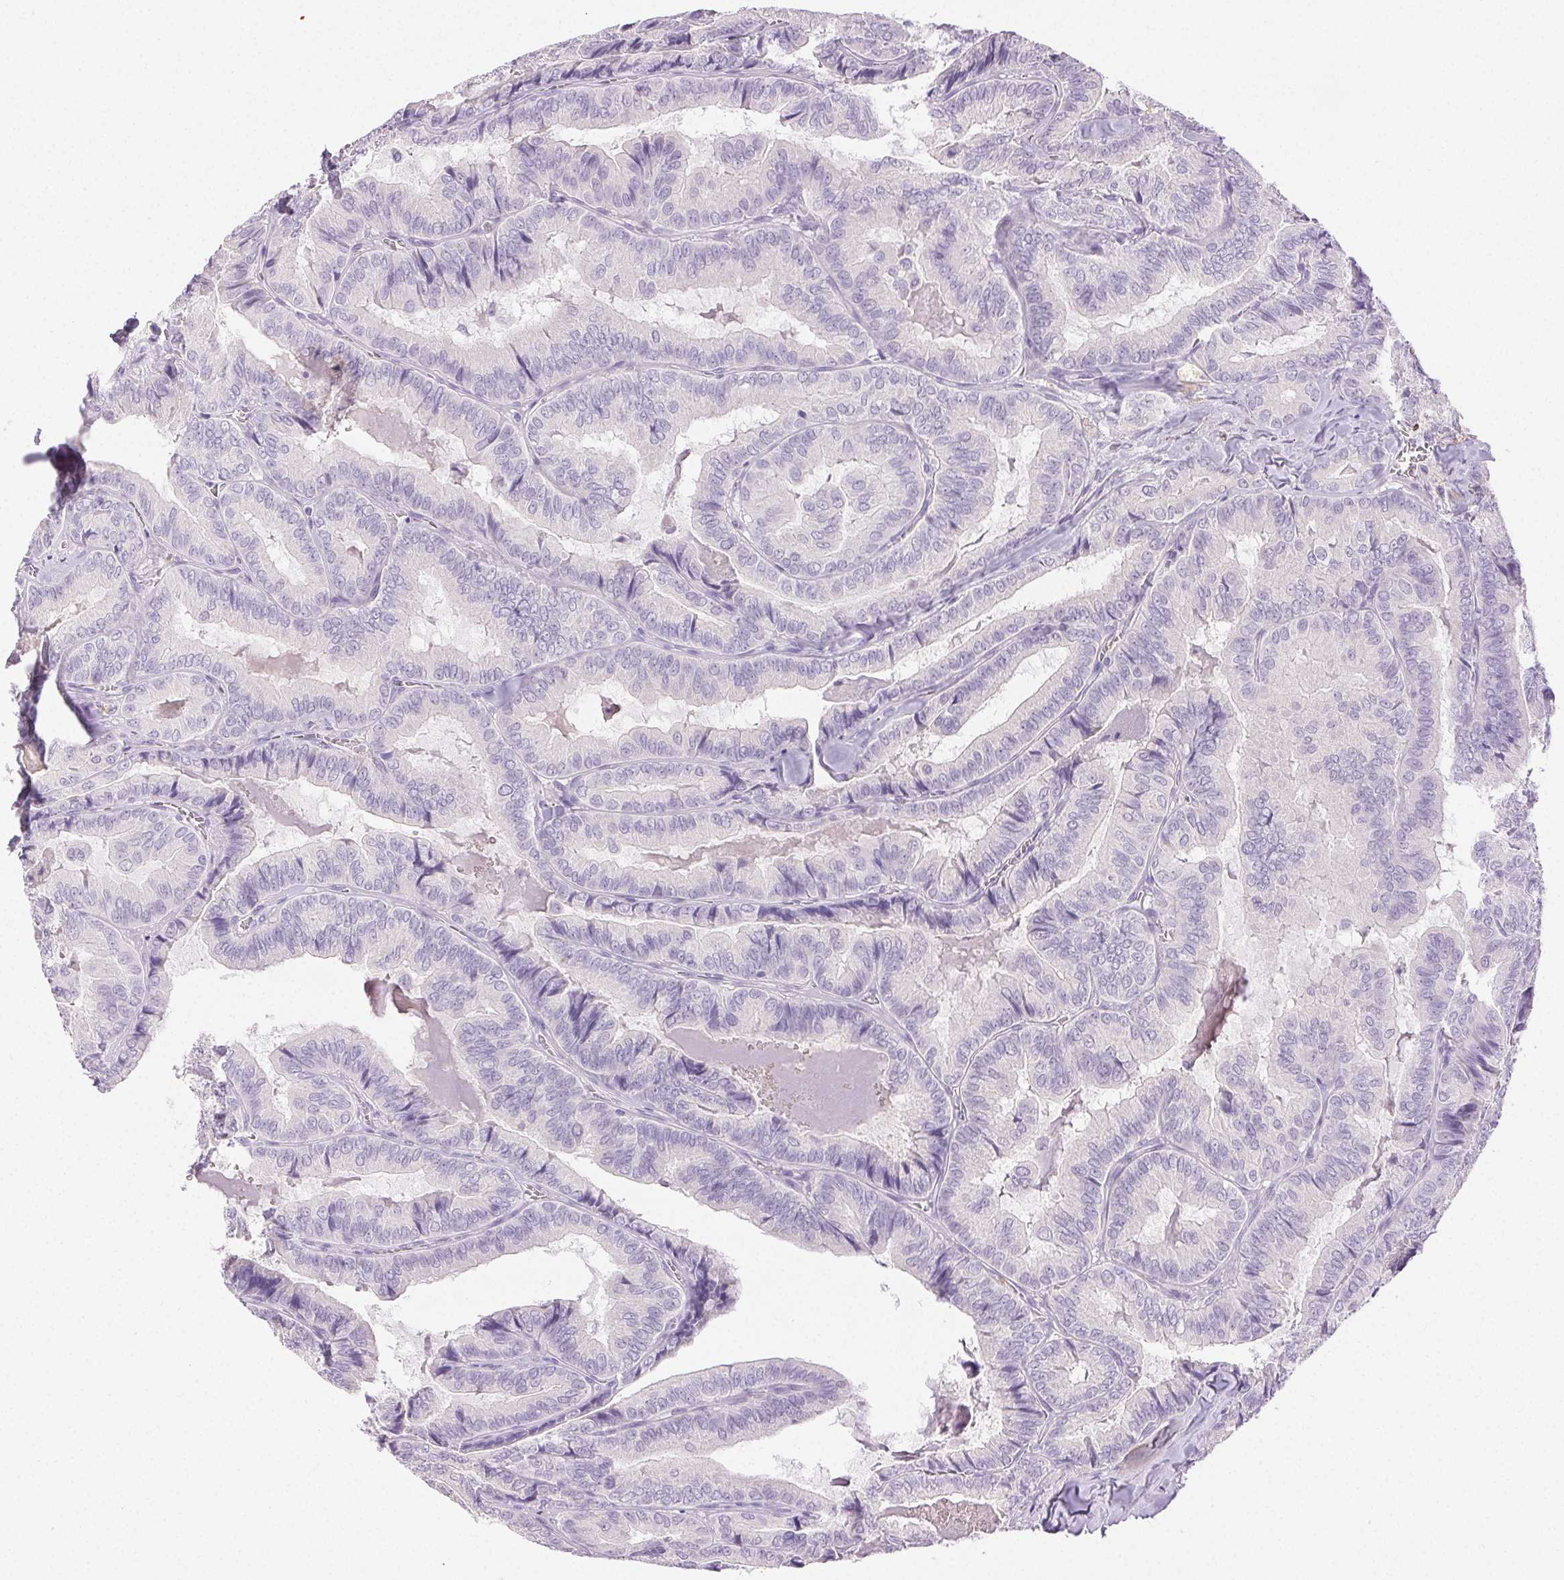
{"staining": {"intensity": "negative", "quantity": "none", "location": "none"}, "tissue": "thyroid cancer", "cell_type": "Tumor cells", "image_type": "cancer", "snomed": [{"axis": "morphology", "description": "Papillary adenocarcinoma, NOS"}, {"axis": "topography", "description": "Thyroid gland"}], "caption": "Tumor cells are negative for brown protein staining in papillary adenocarcinoma (thyroid).", "gene": "EMX2", "patient": {"sex": "female", "age": 75}}